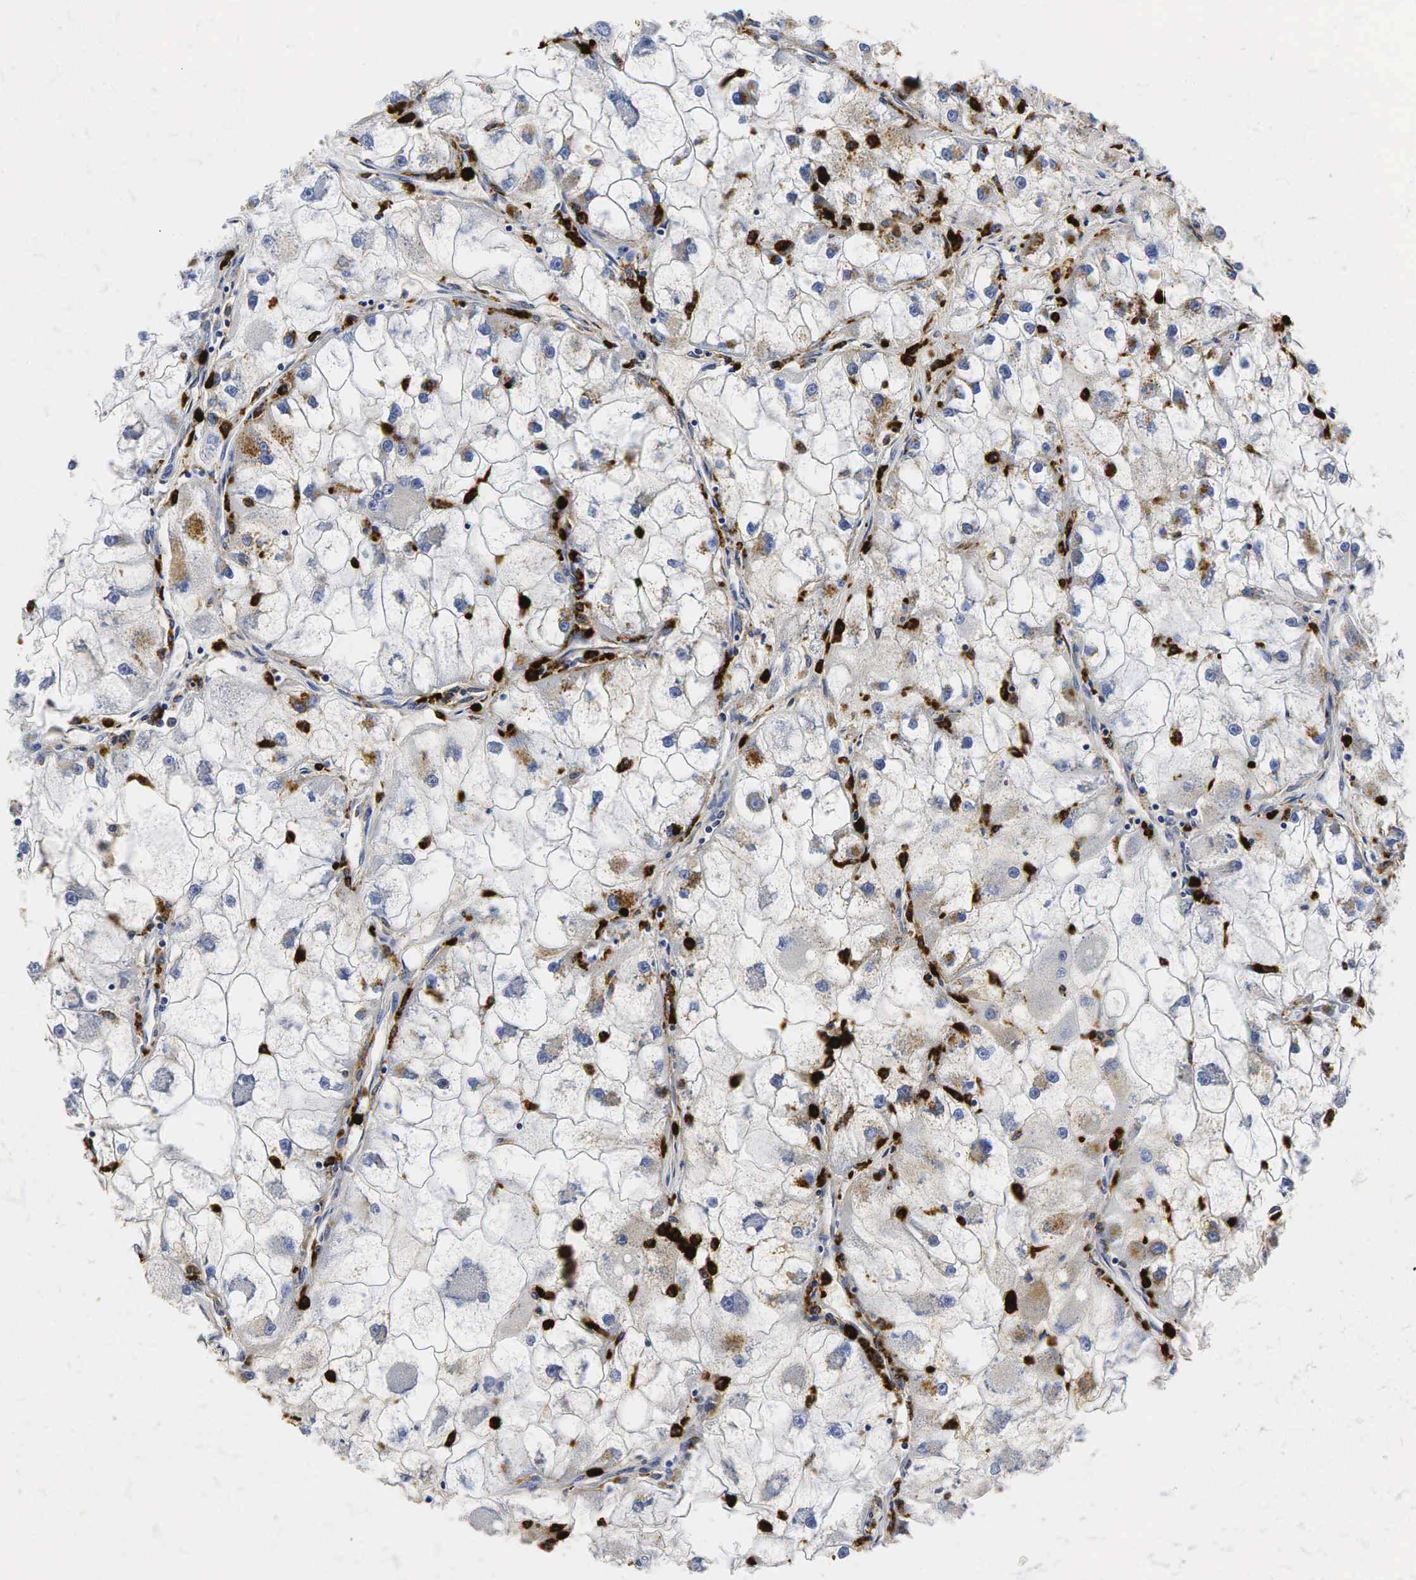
{"staining": {"intensity": "negative", "quantity": "none", "location": "none"}, "tissue": "renal cancer", "cell_type": "Tumor cells", "image_type": "cancer", "snomed": [{"axis": "morphology", "description": "Adenocarcinoma, NOS"}, {"axis": "topography", "description": "Kidney"}], "caption": "This photomicrograph is of renal cancer (adenocarcinoma) stained with immunohistochemistry (IHC) to label a protein in brown with the nuclei are counter-stained blue. There is no staining in tumor cells.", "gene": "LYZ", "patient": {"sex": "female", "age": 73}}